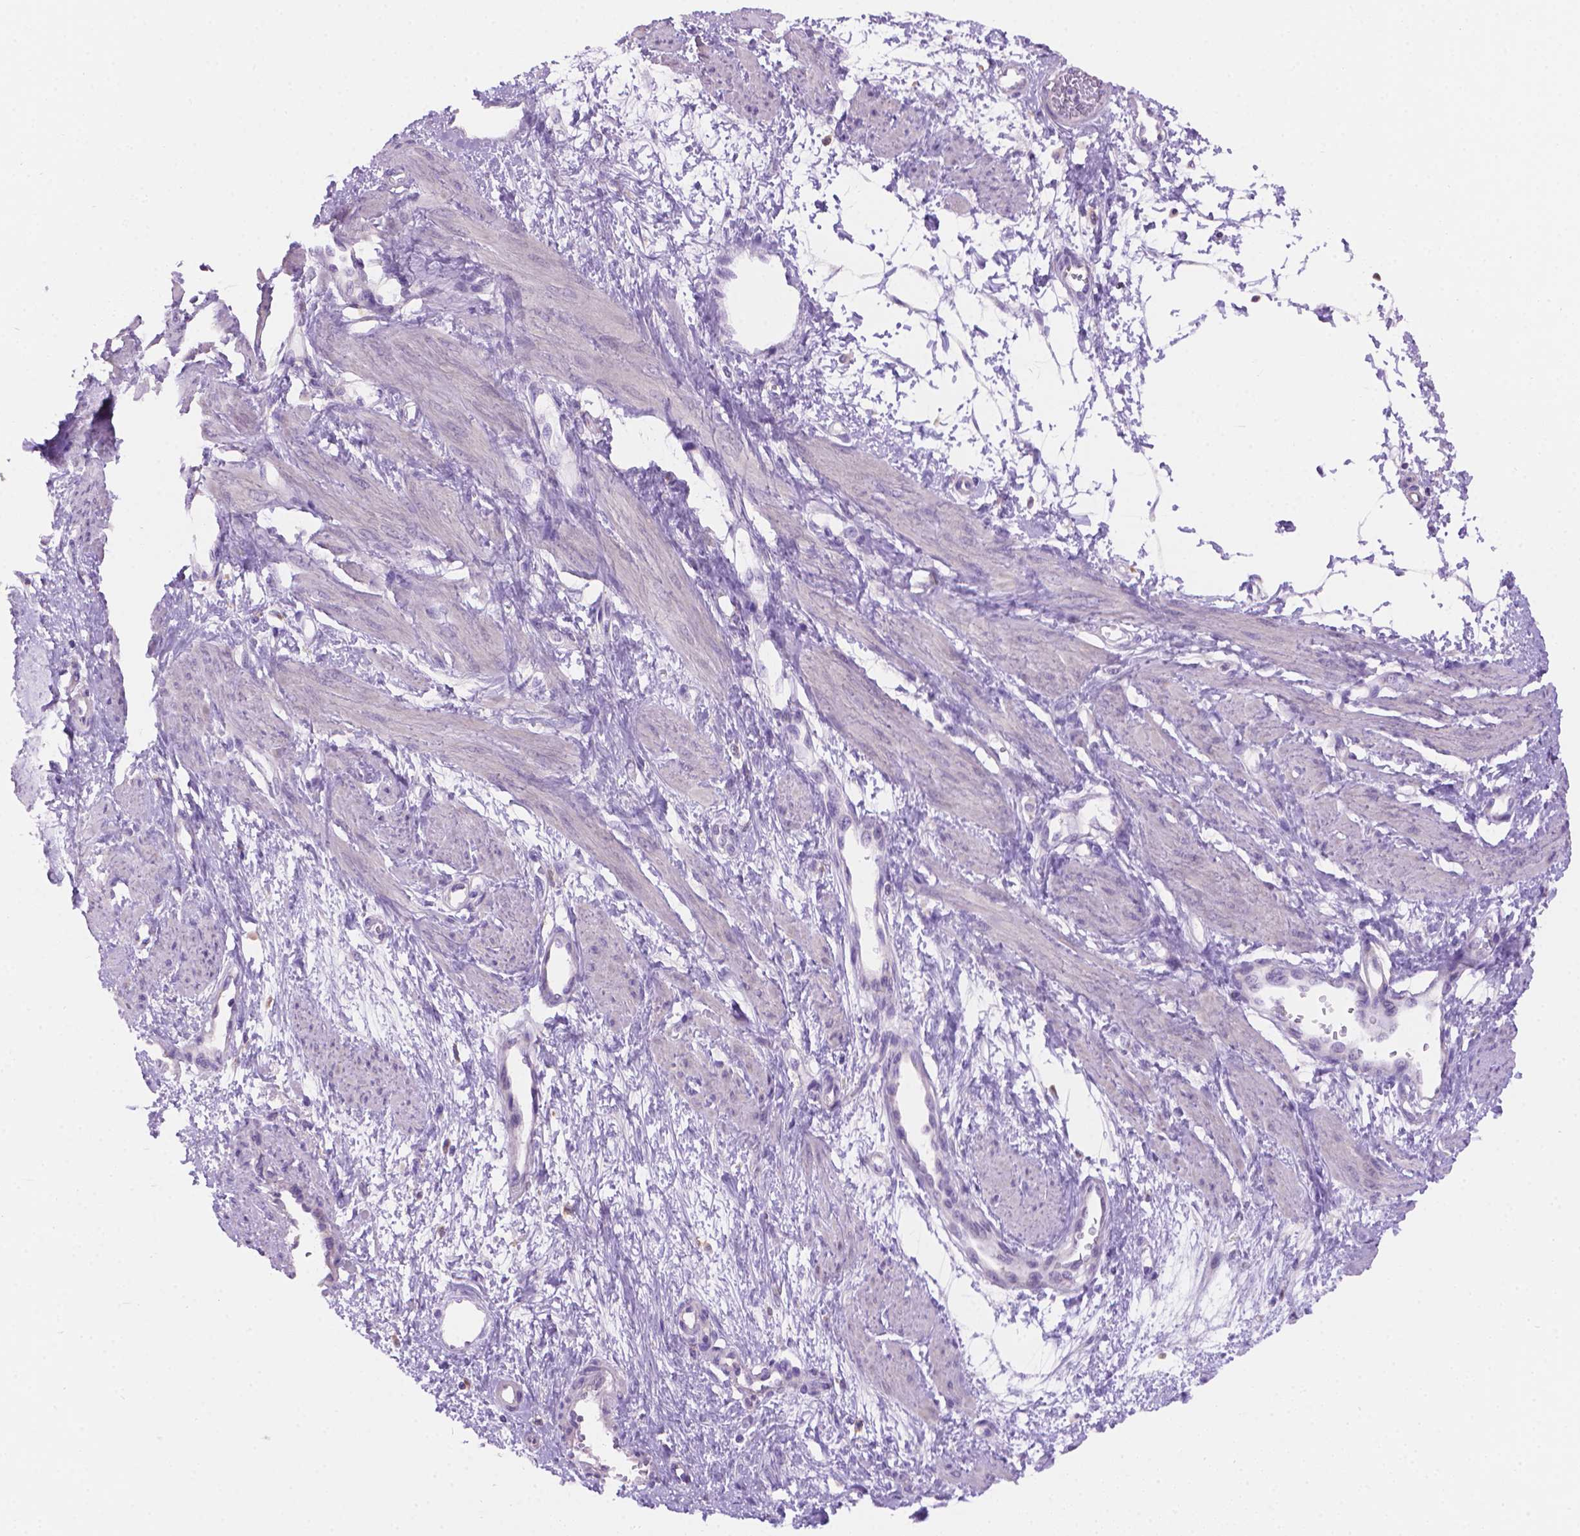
{"staining": {"intensity": "negative", "quantity": "none", "location": "none"}, "tissue": "smooth muscle", "cell_type": "Smooth muscle cells", "image_type": "normal", "snomed": [{"axis": "morphology", "description": "Normal tissue, NOS"}, {"axis": "topography", "description": "Smooth muscle"}, {"axis": "topography", "description": "Uterus"}], "caption": "Immunohistochemistry image of unremarkable human smooth muscle stained for a protein (brown), which reveals no positivity in smooth muscle cells. (DAB immunohistochemistry (IHC), high magnification).", "gene": "CDH7", "patient": {"sex": "female", "age": 39}}